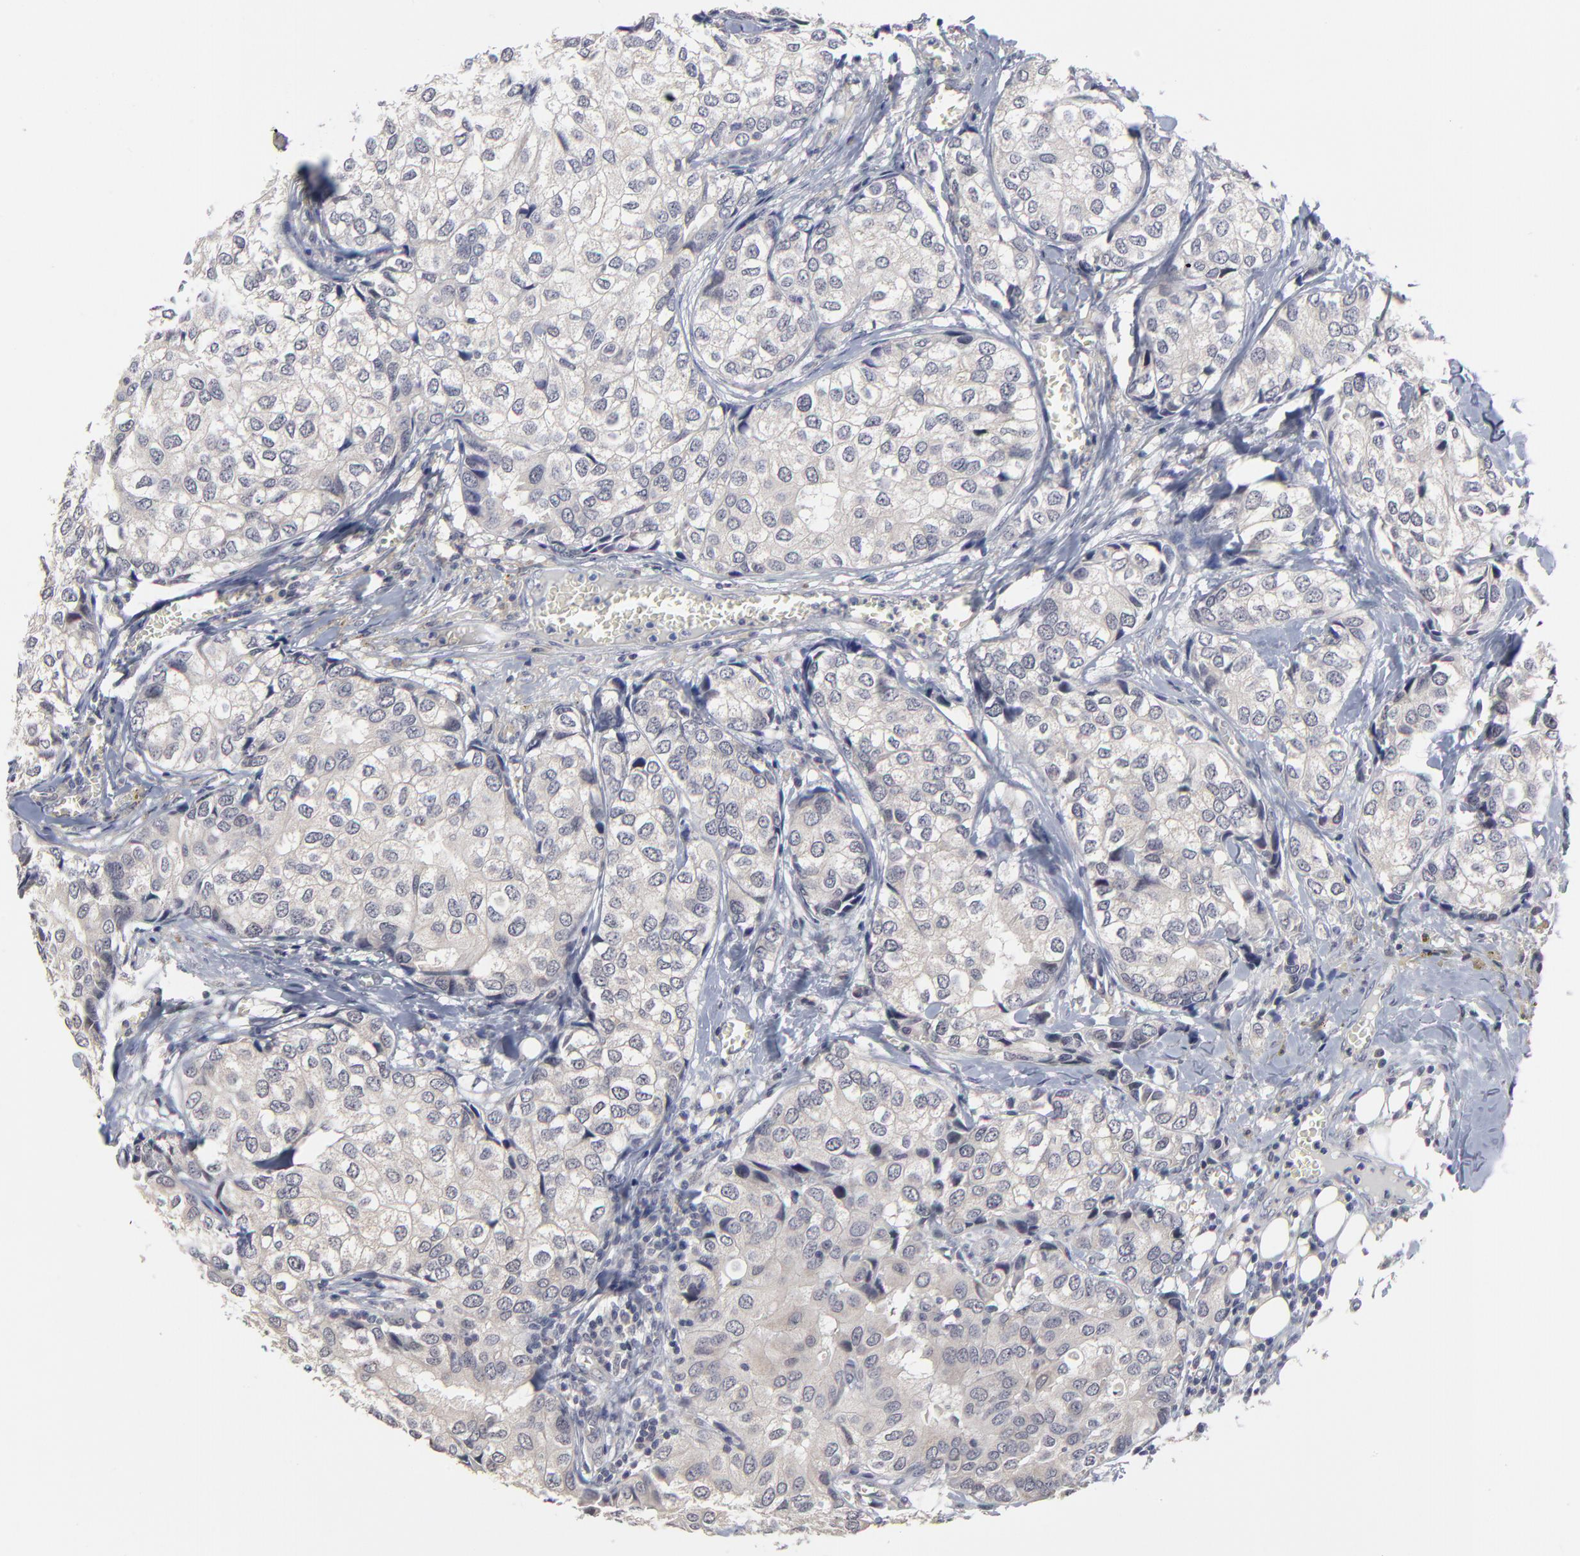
{"staining": {"intensity": "negative", "quantity": "none", "location": "none"}, "tissue": "breast cancer", "cell_type": "Tumor cells", "image_type": "cancer", "snomed": [{"axis": "morphology", "description": "Duct carcinoma"}, {"axis": "topography", "description": "Breast"}], "caption": "This photomicrograph is of breast invasive ductal carcinoma stained with immunohistochemistry to label a protein in brown with the nuclei are counter-stained blue. There is no expression in tumor cells.", "gene": "MAGEA10", "patient": {"sex": "female", "age": 68}}